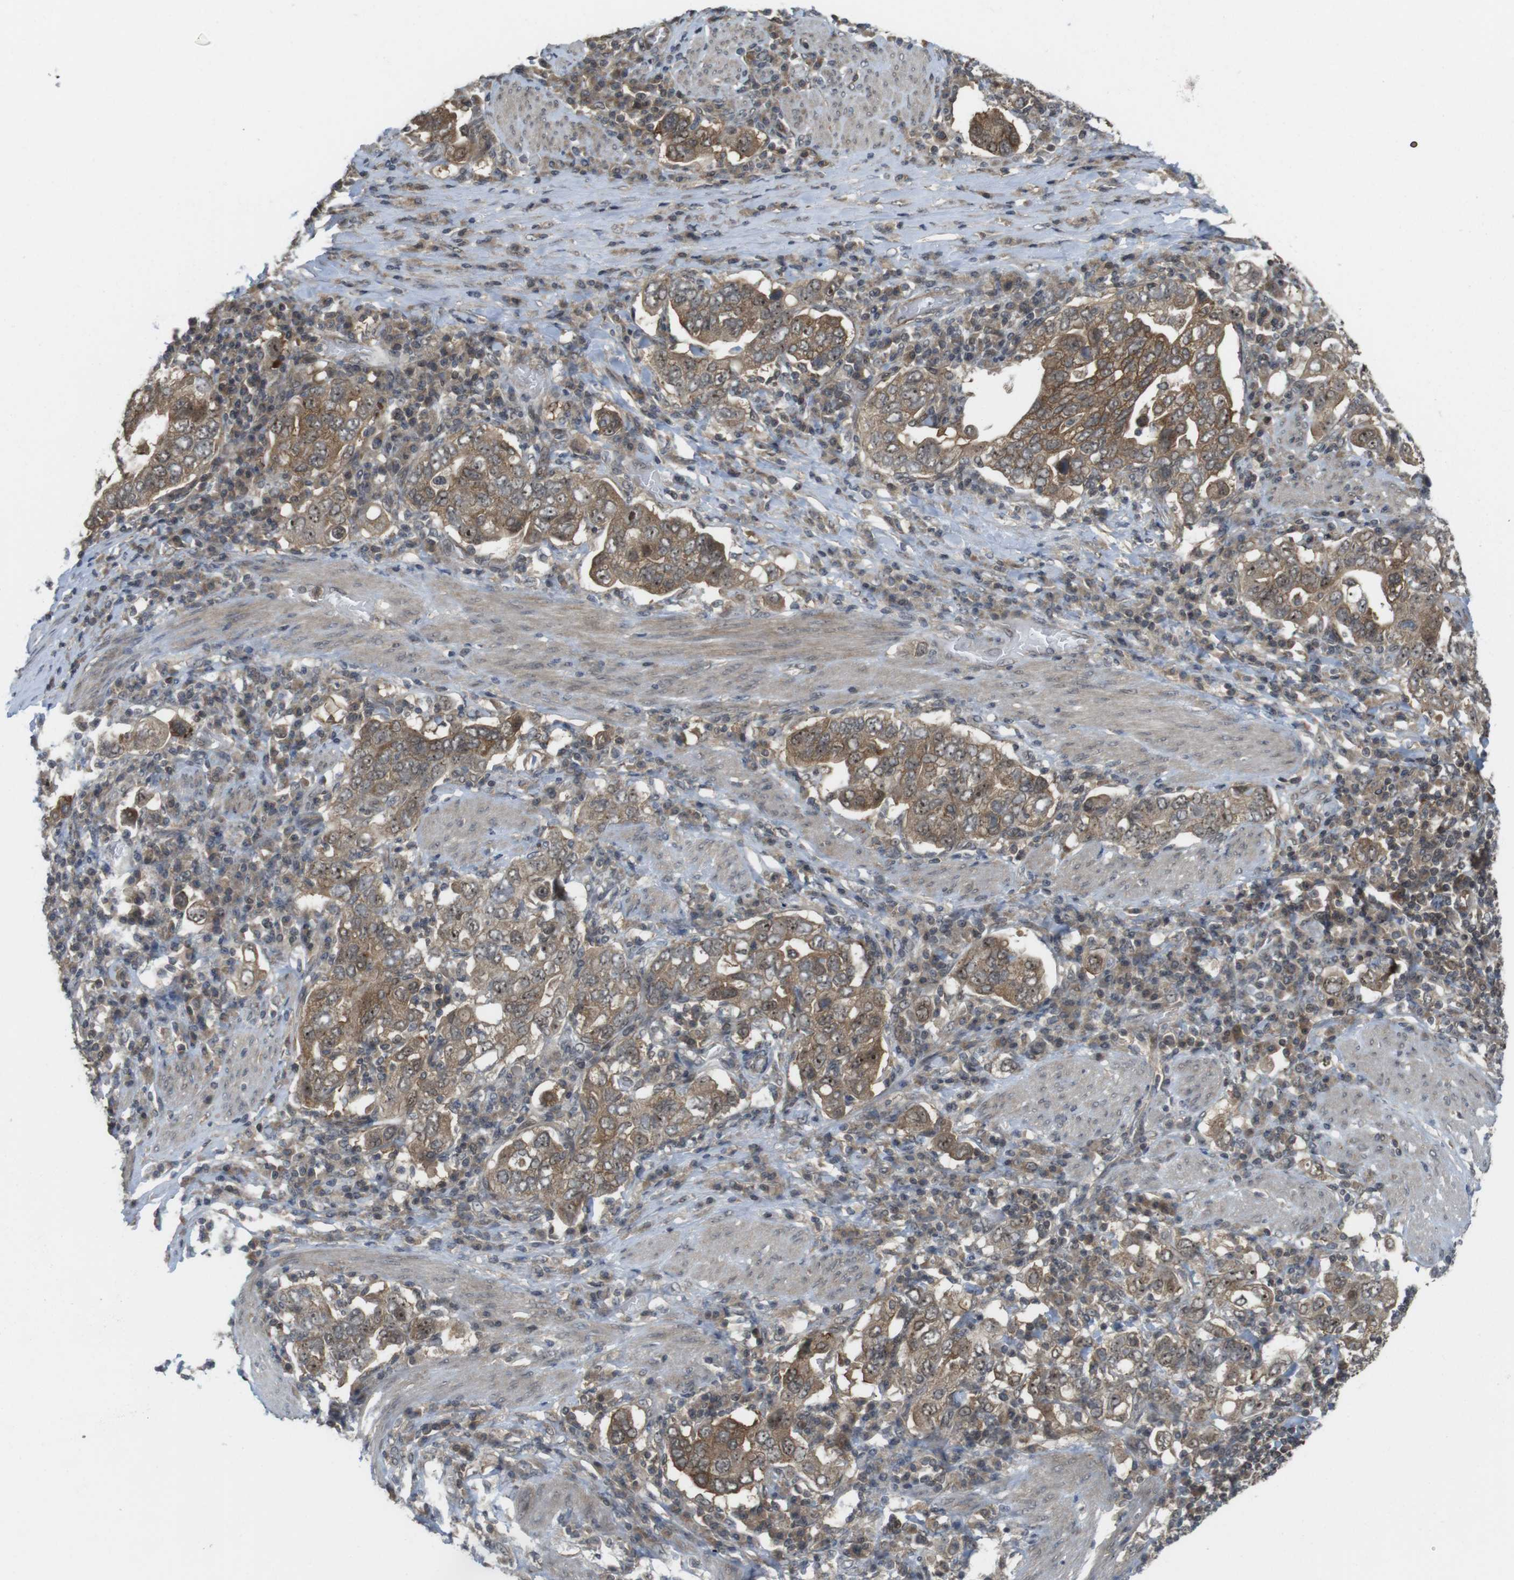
{"staining": {"intensity": "moderate", "quantity": ">75%", "location": "cytoplasmic/membranous,nuclear"}, "tissue": "stomach cancer", "cell_type": "Tumor cells", "image_type": "cancer", "snomed": [{"axis": "morphology", "description": "Adenocarcinoma, NOS"}, {"axis": "topography", "description": "Stomach, upper"}], "caption": "High-magnification brightfield microscopy of stomach cancer (adenocarcinoma) stained with DAB (3,3'-diaminobenzidine) (brown) and counterstained with hematoxylin (blue). tumor cells exhibit moderate cytoplasmic/membranous and nuclear expression is present in about>75% of cells.", "gene": "CC2D1A", "patient": {"sex": "male", "age": 62}}